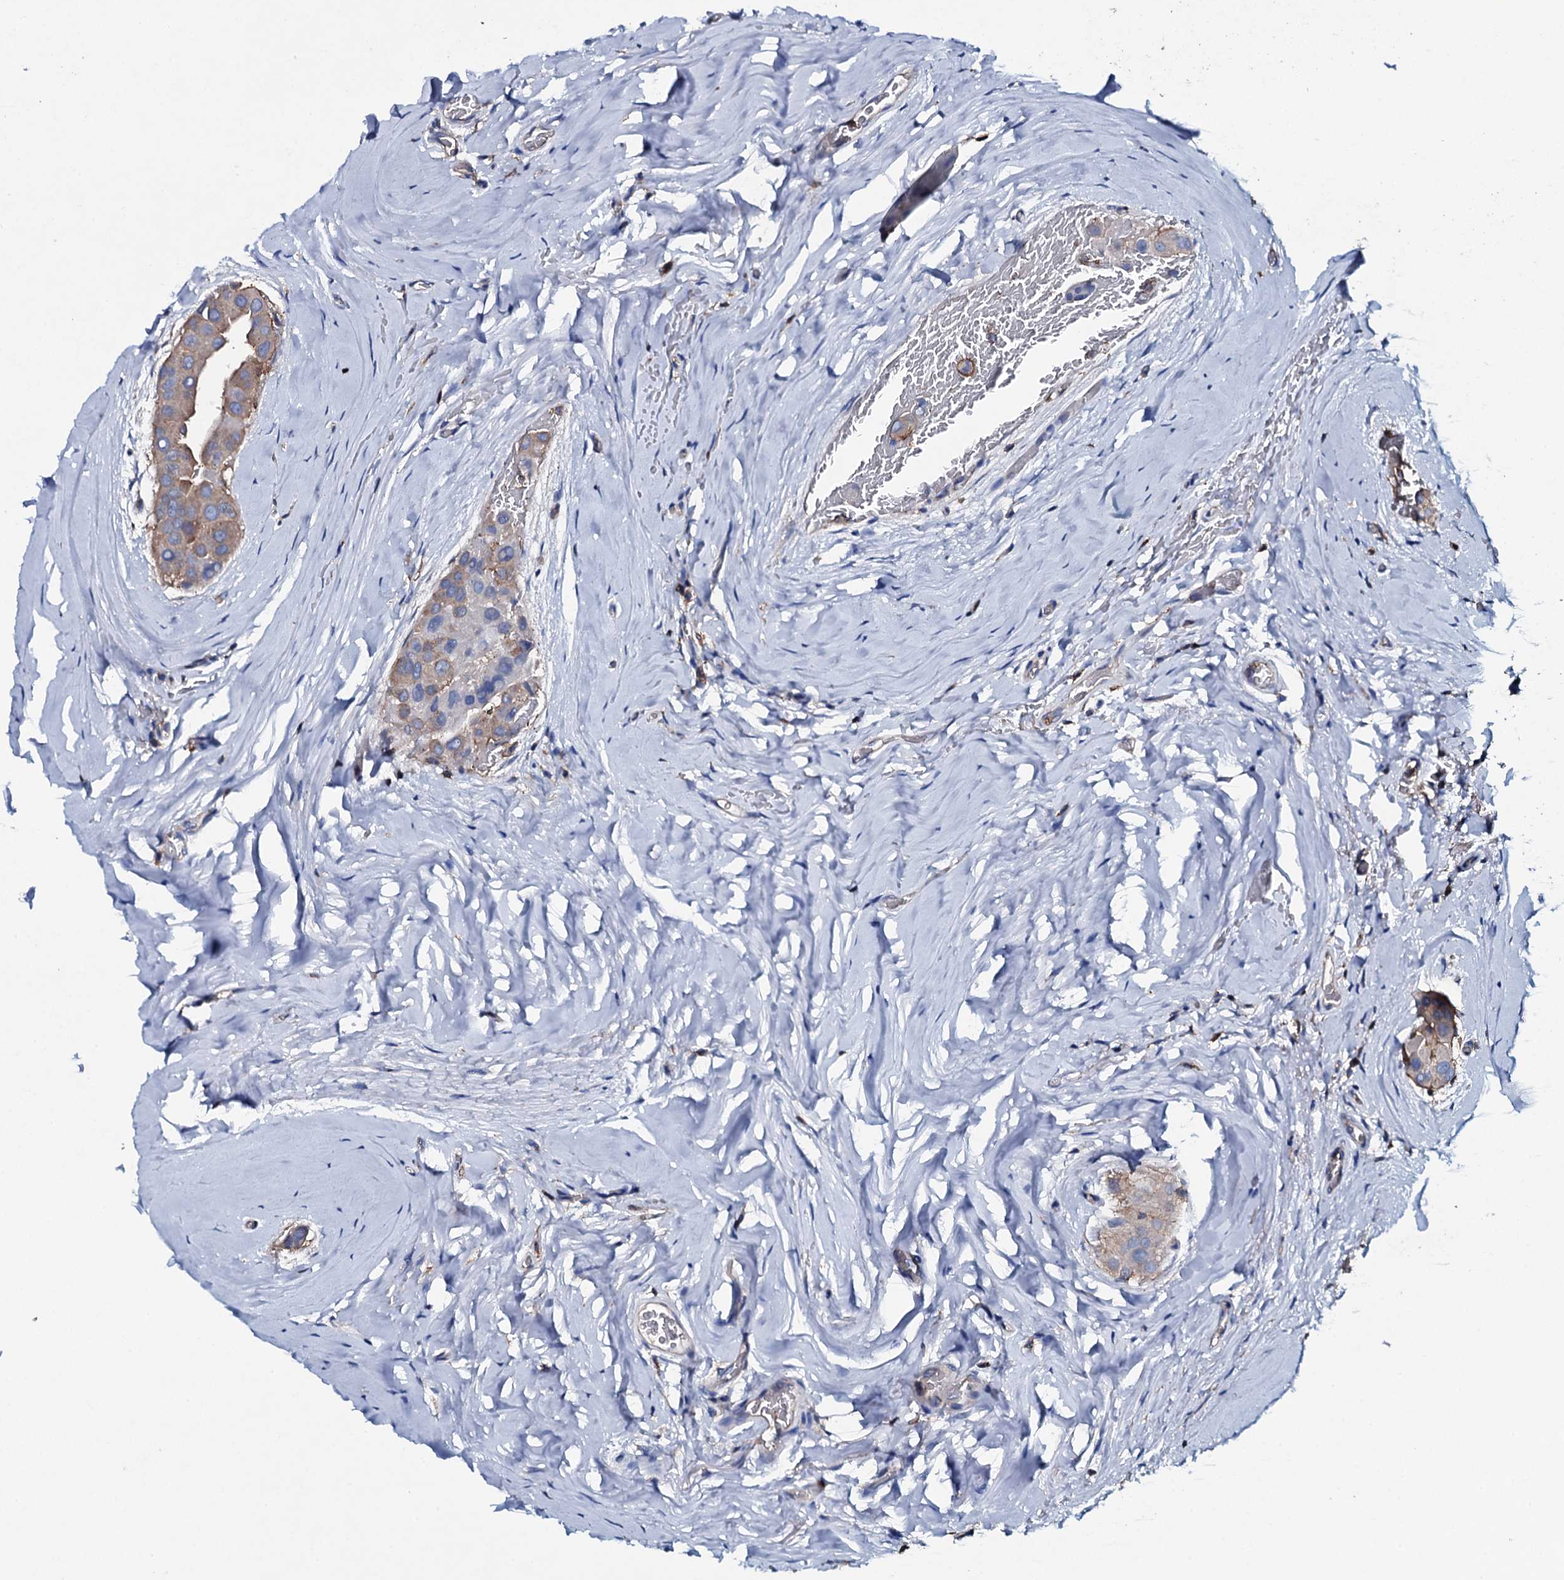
{"staining": {"intensity": "weak", "quantity": "<25%", "location": "cytoplasmic/membranous"}, "tissue": "thyroid cancer", "cell_type": "Tumor cells", "image_type": "cancer", "snomed": [{"axis": "morphology", "description": "Papillary adenocarcinoma, NOS"}, {"axis": "topography", "description": "Thyroid gland"}], "caption": "DAB (3,3'-diaminobenzidine) immunohistochemical staining of human papillary adenocarcinoma (thyroid) shows no significant expression in tumor cells.", "gene": "MS4A4E", "patient": {"sex": "male", "age": 33}}